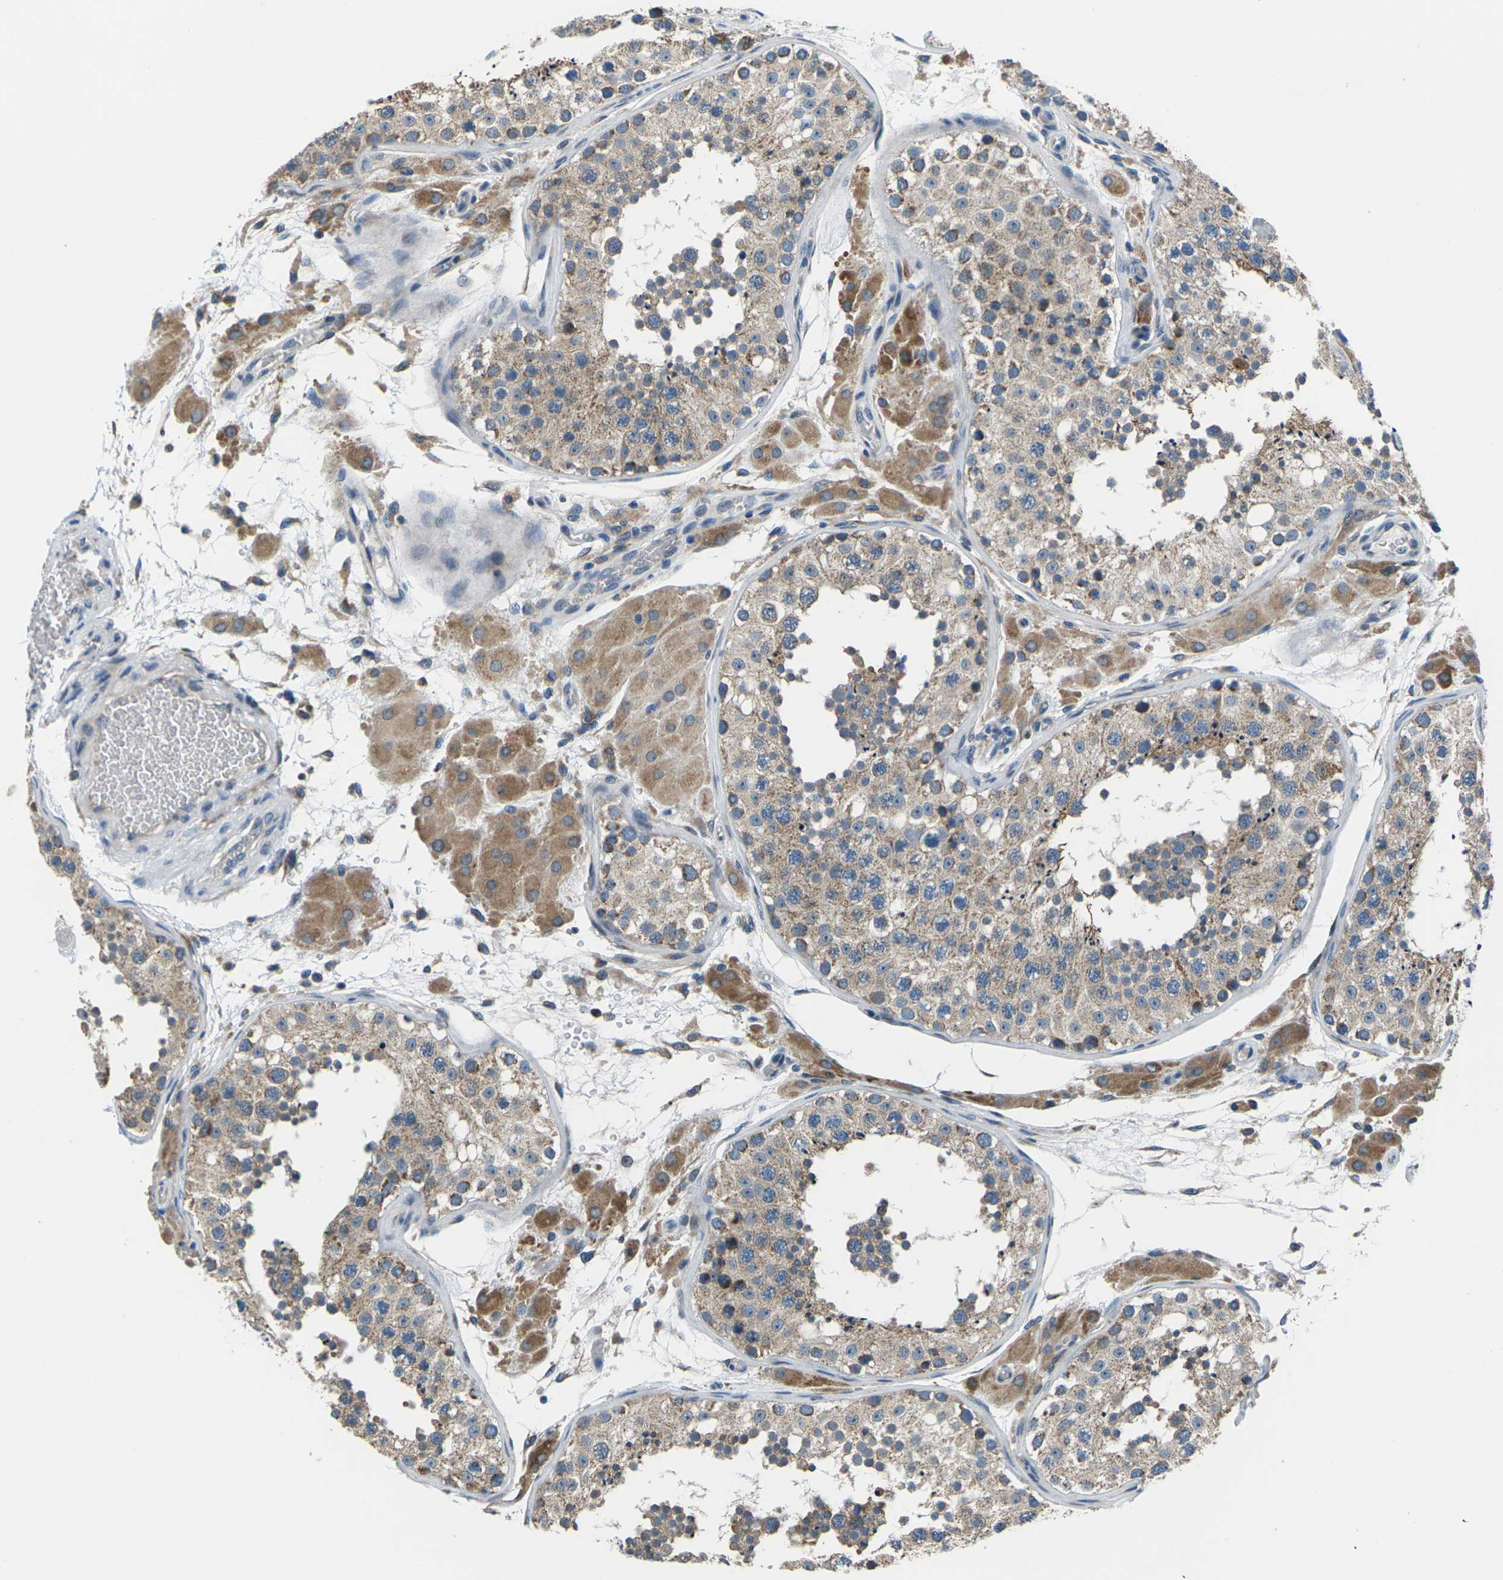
{"staining": {"intensity": "moderate", "quantity": ">75%", "location": "cytoplasmic/membranous"}, "tissue": "testis", "cell_type": "Cells in seminiferous ducts", "image_type": "normal", "snomed": [{"axis": "morphology", "description": "Normal tissue, NOS"}, {"axis": "topography", "description": "Testis"}], "caption": "IHC of benign human testis displays medium levels of moderate cytoplasmic/membranous staining in approximately >75% of cells in seminiferous ducts.", "gene": "GABRP", "patient": {"sex": "male", "age": 26}}